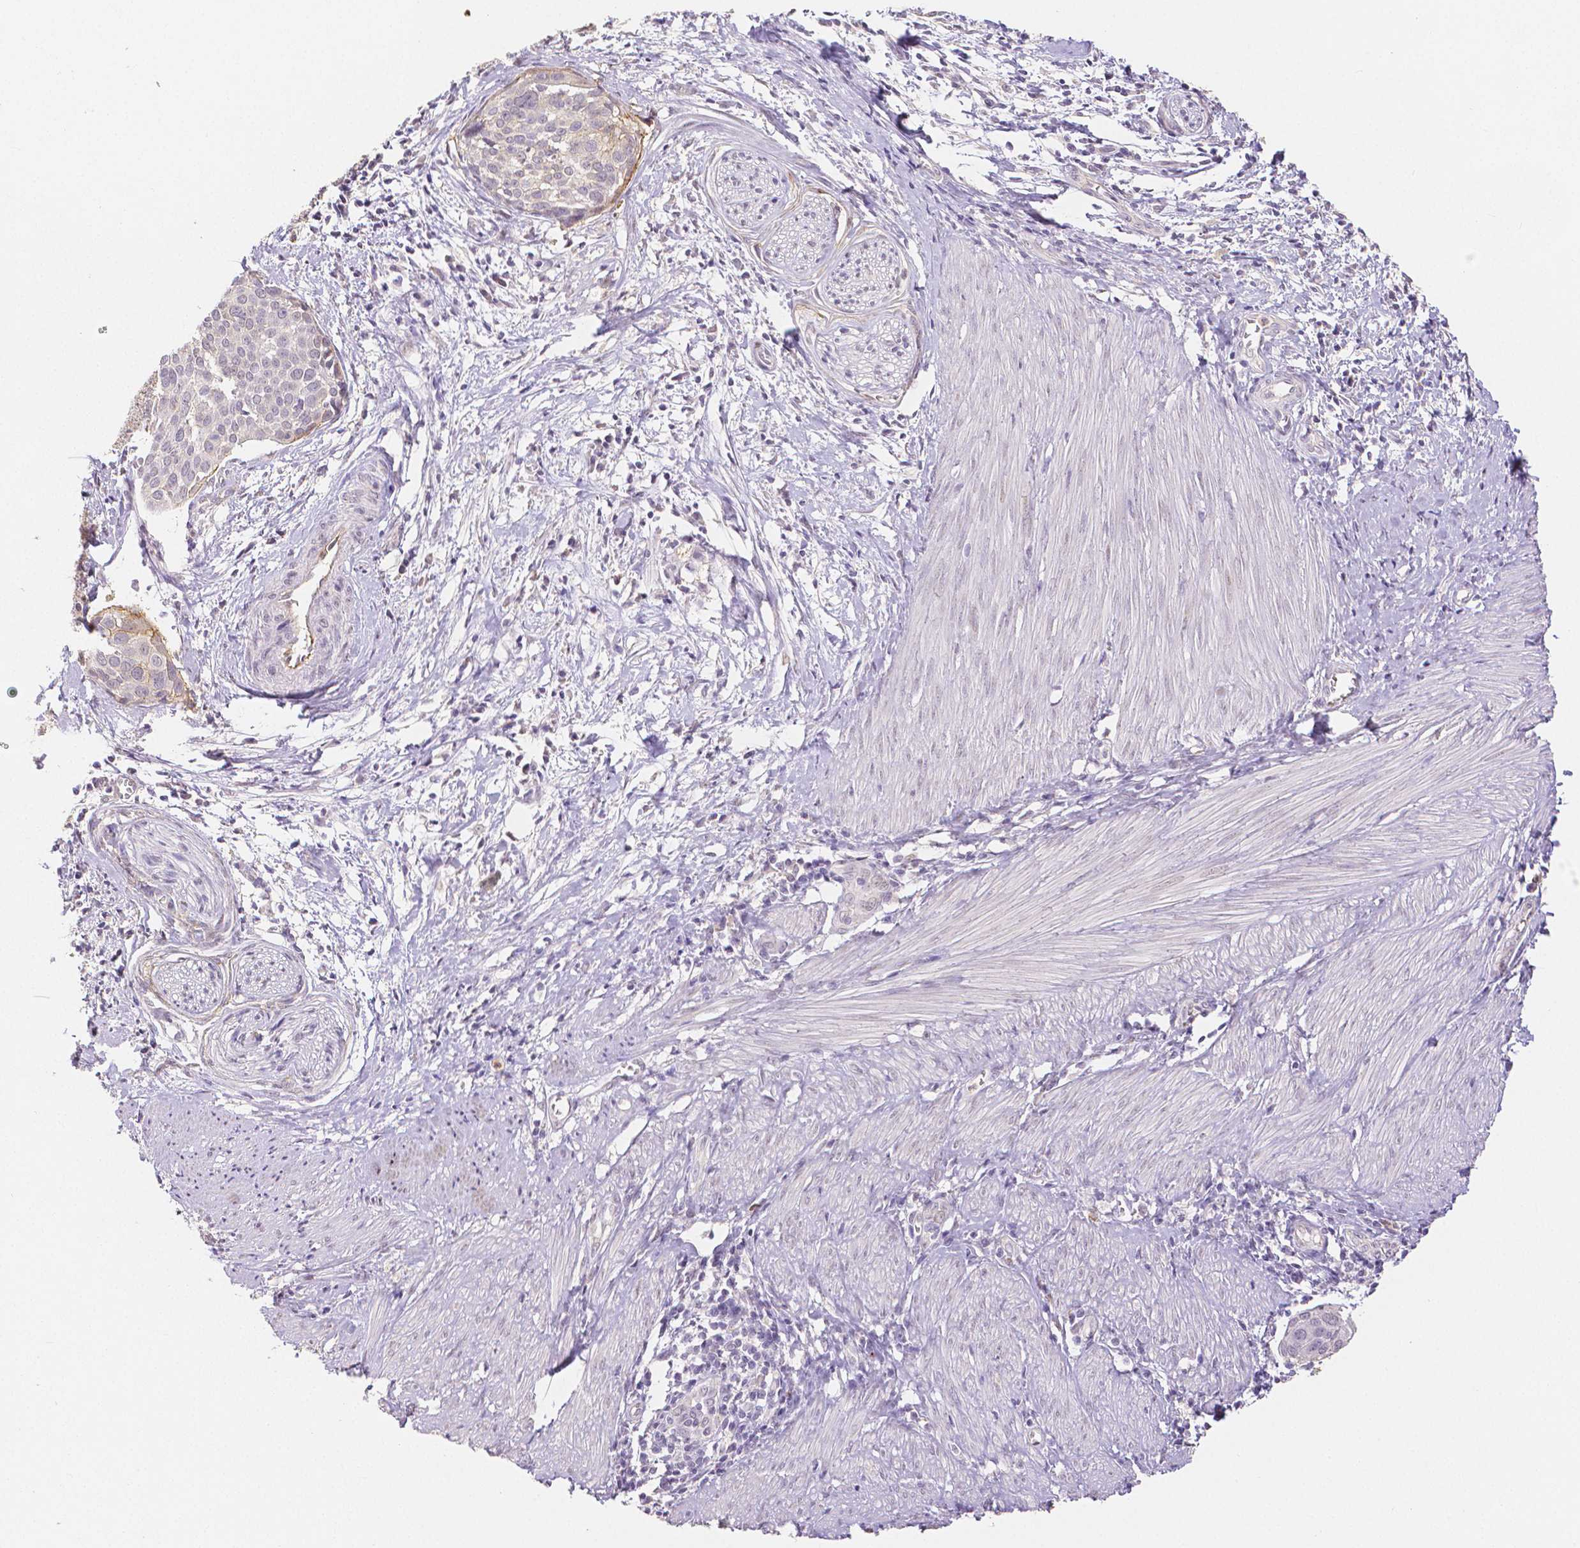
{"staining": {"intensity": "weak", "quantity": "<25%", "location": "cytoplasmic/membranous"}, "tissue": "cervical cancer", "cell_type": "Tumor cells", "image_type": "cancer", "snomed": [{"axis": "morphology", "description": "Squamous cell carcinoma, NOS"}, {"axis": "topography", "description": "Cervix"}], "caption": "An immunohistochemistry image of squamous cell carcinoma (cervical) is shown. There is no staining in tumor cells of squamous cell carcinoma (cervical).", "gene": "OCLN", "patient": {"sex": "female", "age": 39}}